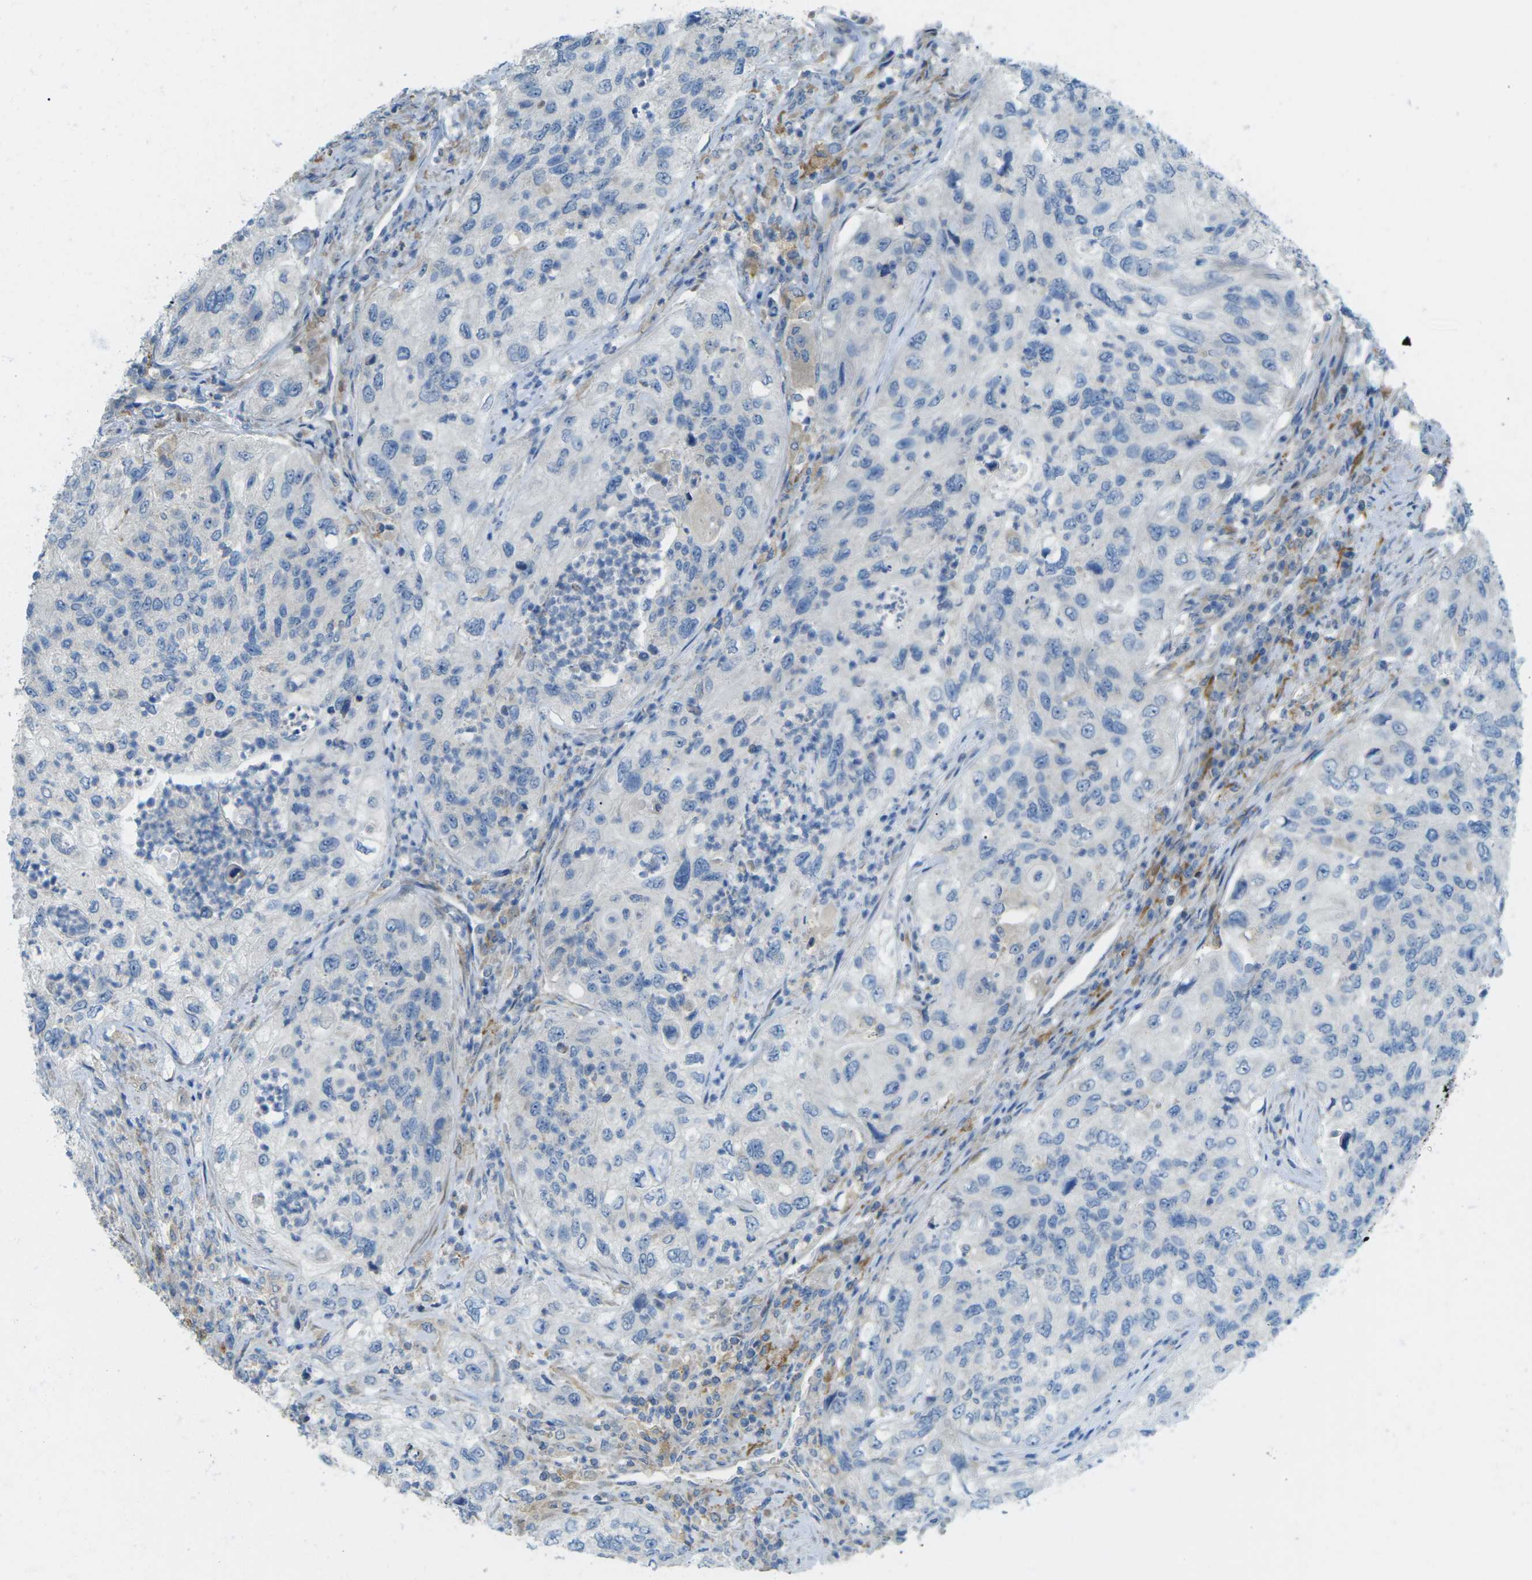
{"staining": {"intensity": "negative", "quantity": "none", "location": "none"}, "tissue": "urothelial cancer", "cell_type": "Tumor cells", "image_type": "cancer", "snomed": [{"axis": "morphology", "description": "Urothelial carcinoma, High grade"}, {"axis": "topography", "description": "Urinary bladder"}], "caption": "Protein analysis of high-grade urothelial carcinoma displays no significant staining in tumor cells.", "gene": "MYLK4", "patient": {"sex": "female", "age": 60}}